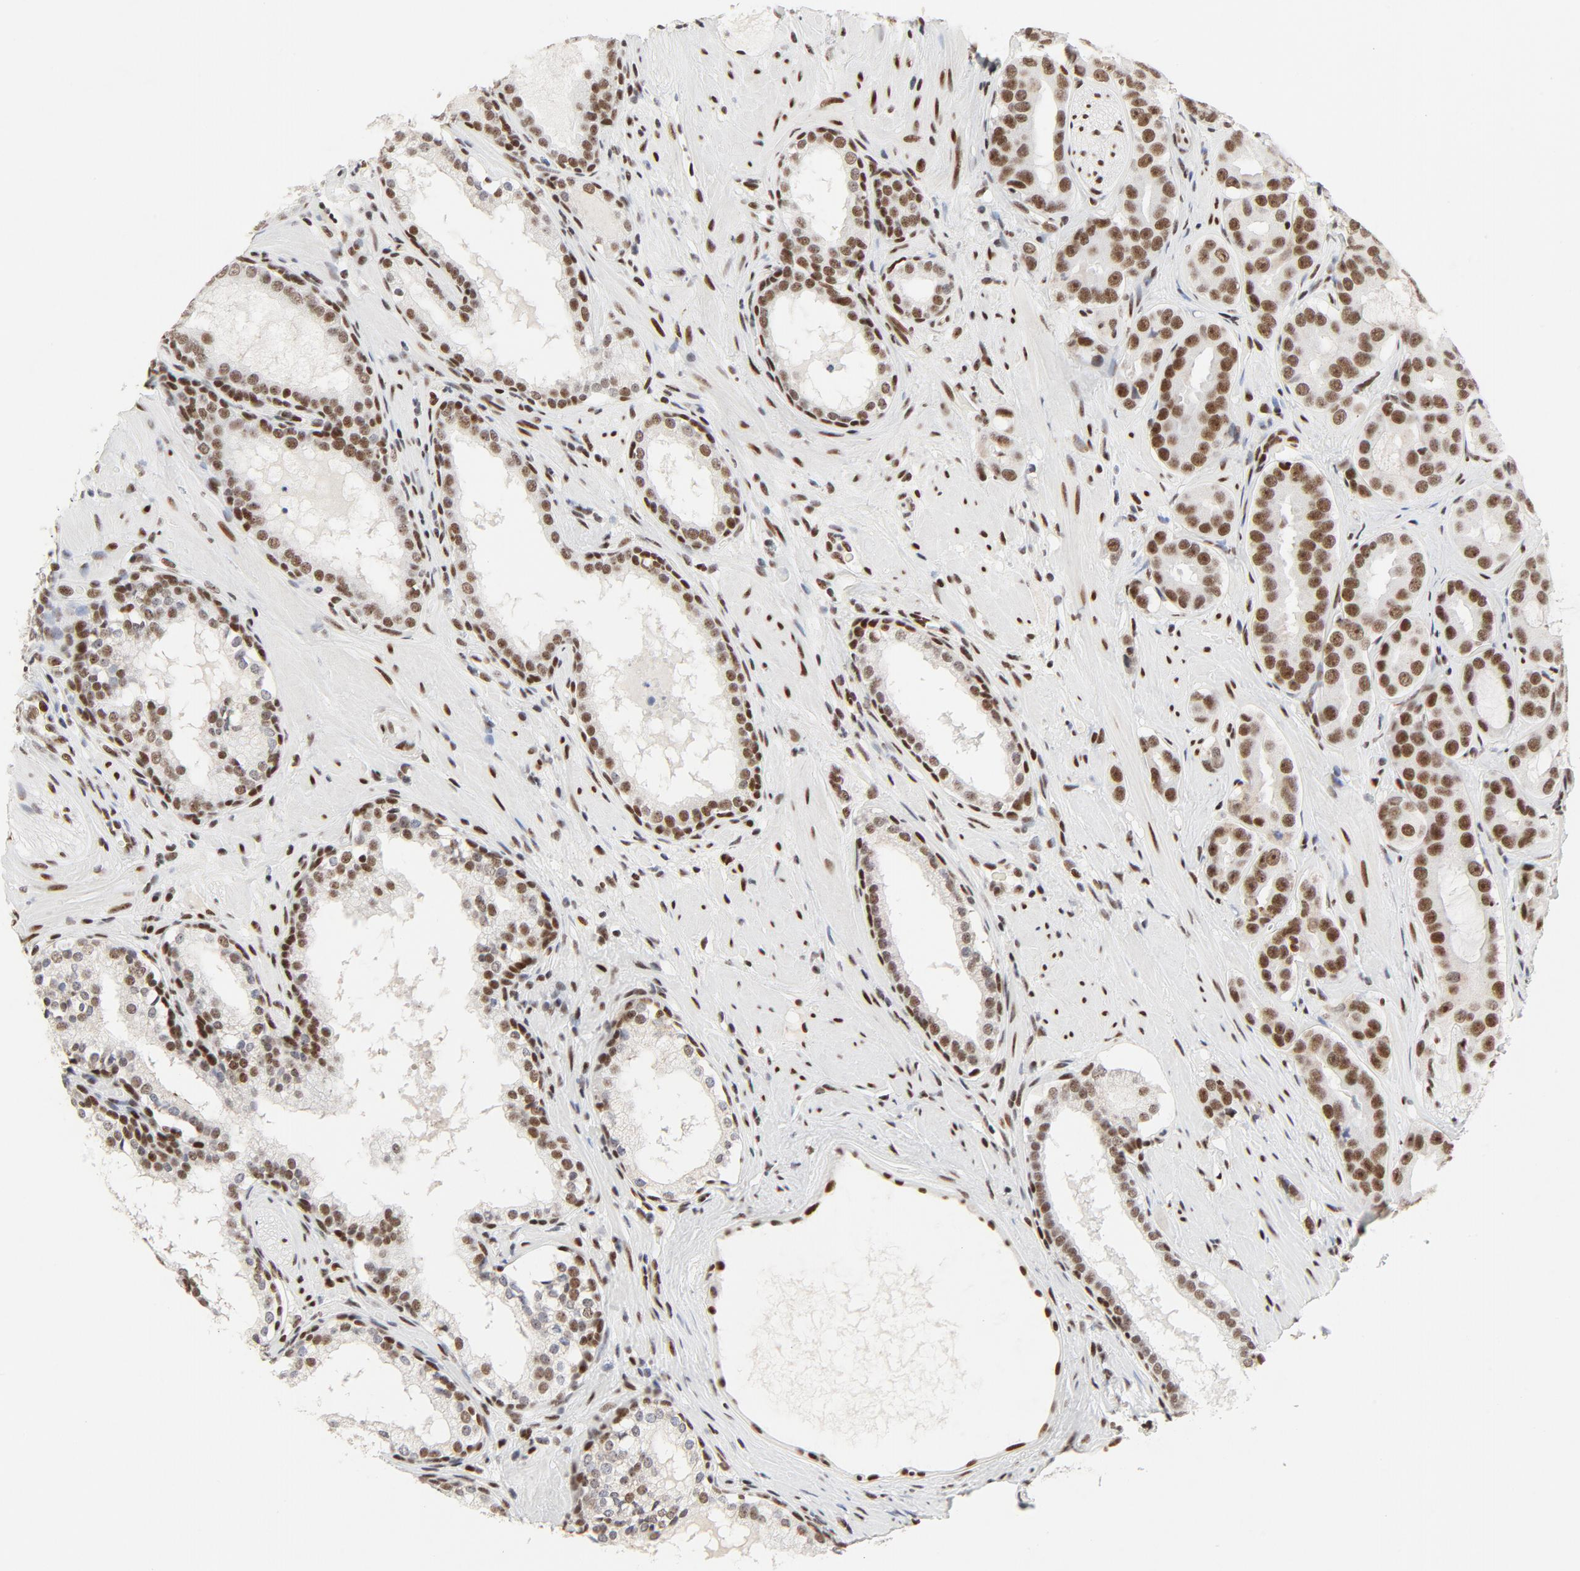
{"staining": {"intensity": "moderate", "quantity": ">75%", "location": "nuclear"}, "tissue": "prostate cancer", "cell_type": "Tumor cells", "image_type": "cancer", "snomed": [{"axis": "morphology", "description": "Adenocarcinoma, Low grade"}, {"axis": "topography", "description": "Prostate"}], "caption": "High-power microscopy captured an immunohistochemistry (IHC) micrograph of prostate cancer, revealing moderate nuclear staining in approximately >75% of tumor cells.", "gene": "GTF2H1", "patient": {"sex": "male", "age": 59}}